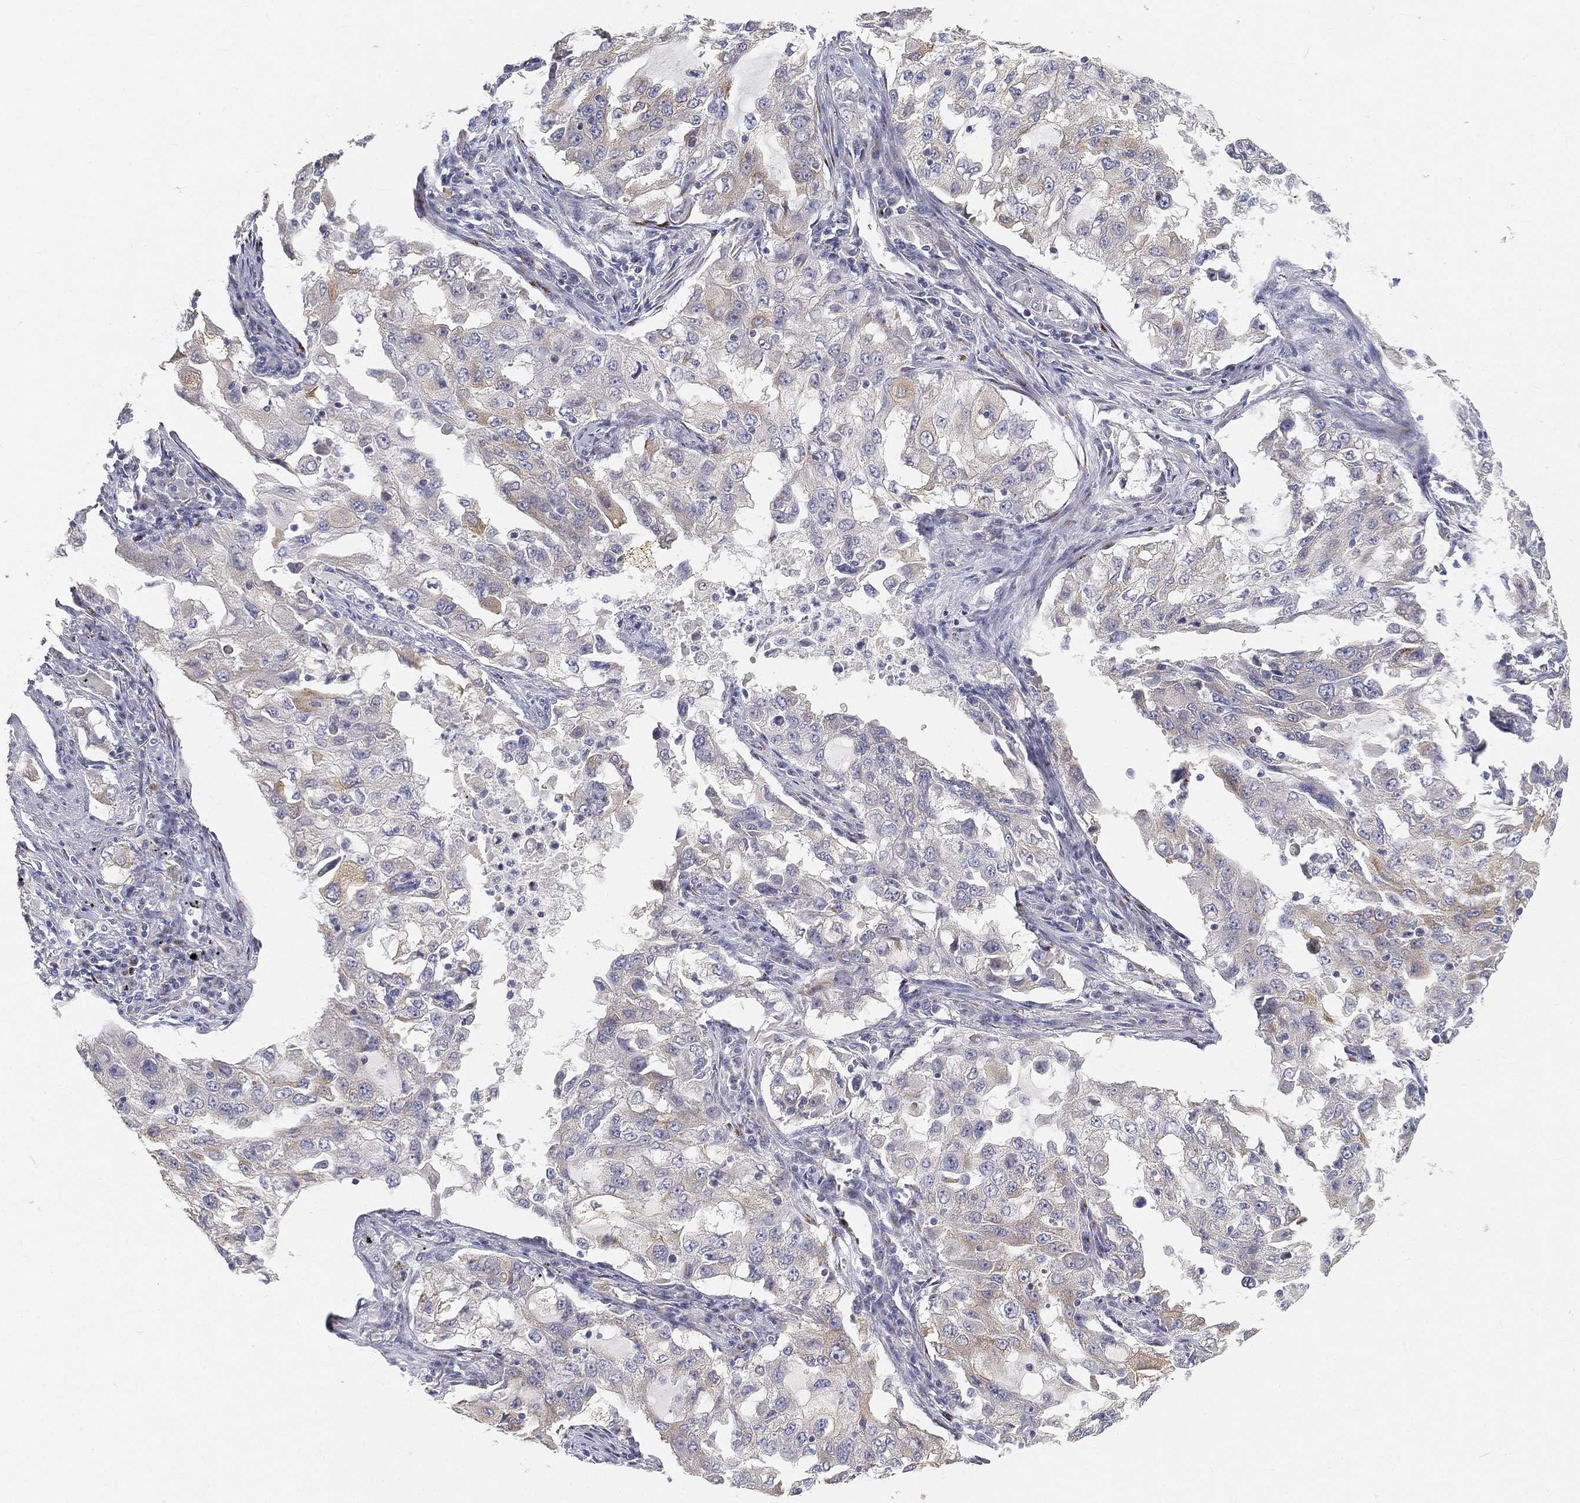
{"staining": {"intensity": "moderate", "quantity": "25%-75%", "location": "cytoplasmic/membranous"}, "tissue": "lung cancer", "cell_type": "Tumor cells", "image_type": "cancer", "snomed": [{"axis": "morphology", "description": "Adenocarcinoma, NOS"}, {"axis": "topography", "description": "Lung"}], "caption": "Immunohistochemical staining of lung adenocarcinoma shows medium levels of moderate cytoplasmic/membranous positivity in approximately 25%-75% of tumor cells.", "gene": "TMEM25", "patient": {"sex": "female", "age": 61}}